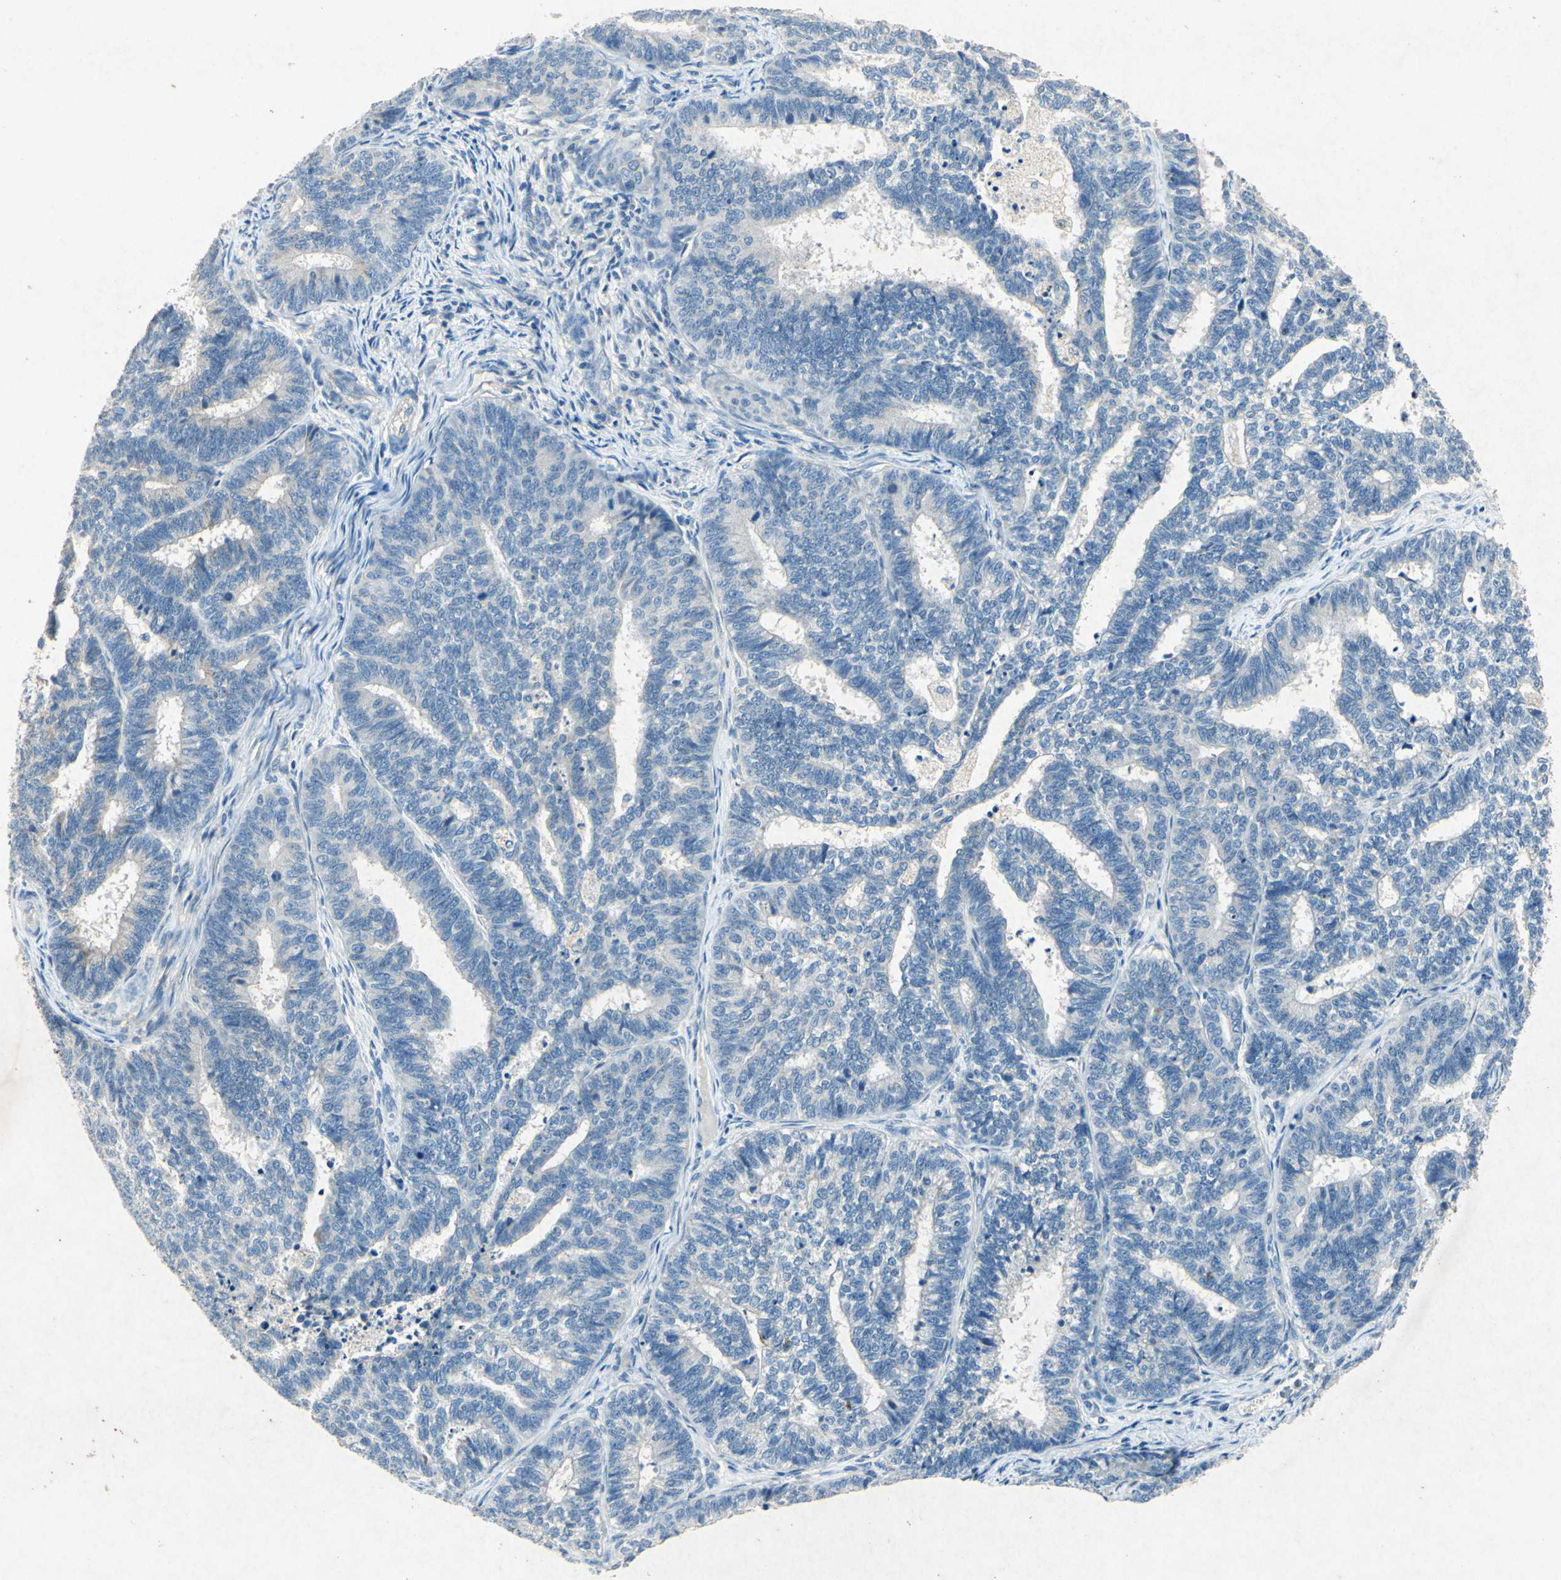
{"staining": {"intensity": "negative", "quantity": "none", "location": "none"}, "tissue": "endometrial cancer", "cell_type": "Tumor cells", "image_type": "cancer", "snomed": [{"axis": "morphology", "description": "Adenocarcinoma, NOS"}, {"axis": "topography", "description": "Endometrium"}], "caption": "This is an immunohistochemistry (IHC) photomicrograph of human endometrial cancer (adenocarcinoma). There is no positivity in tumor cells.", "gene": "SNAP91", "patient": {"sex": "female", "age": 70}}